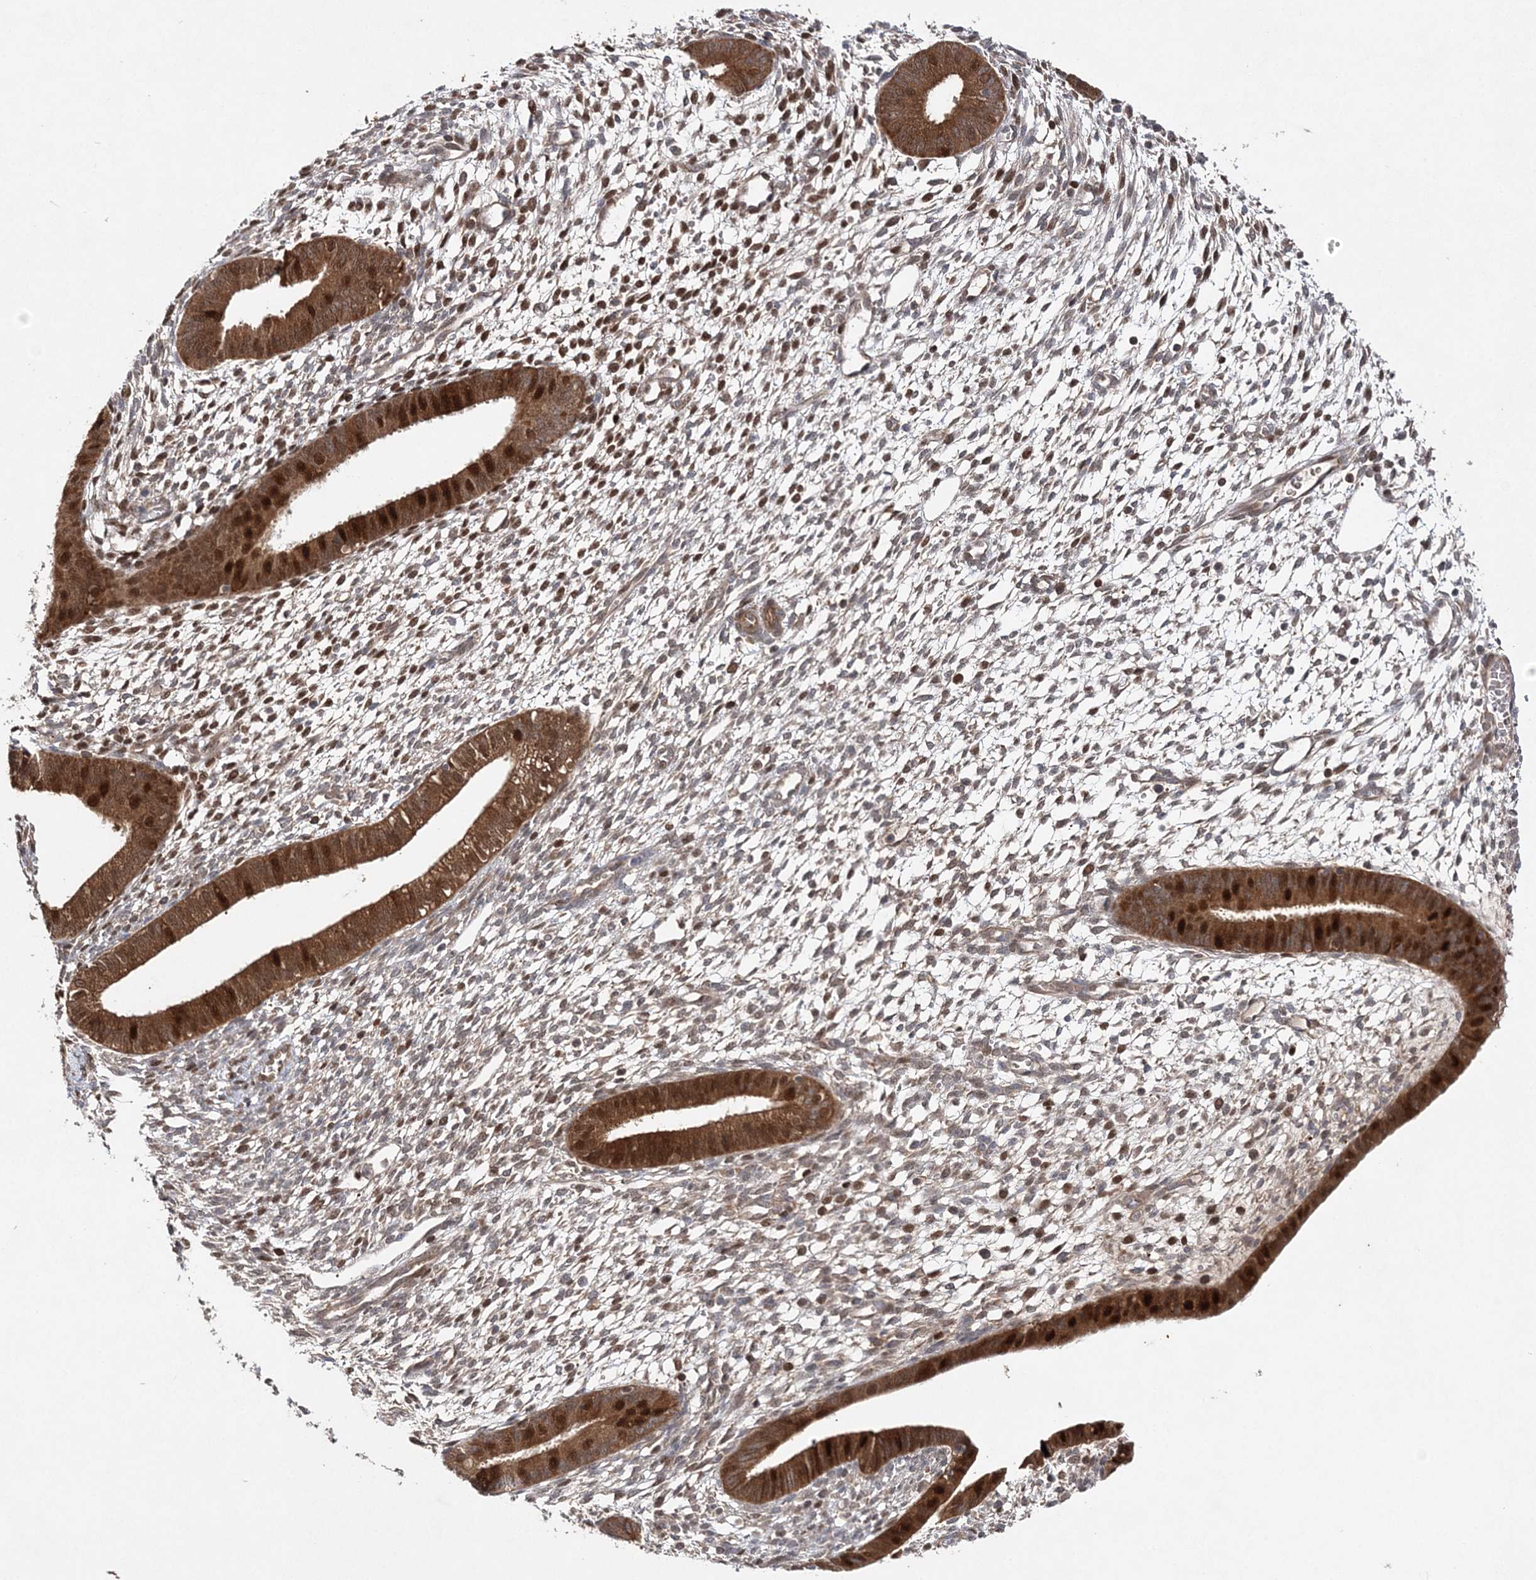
{"staining": {"intensity": "moderate", "quantity": "25%-75%", "location": "cytoplasmic/membranous"}, "tissue": "endometrium", "cell_type": "Cells in endometrial stroma", "image_type": "normal", "snomed": [{"axis": "morphology", "description": "Normal tissue, NOS"}, {"axis": "topography", "description": "Endometrium"}], "caption": "Immunohistochemistry (IHC) photomicrograph of unremarkable human endometrium stained for a protein (brown), which displays medium levels of moderate cytoplasmic/membranous expression in about 25%-75% of cells in endometrial stroma.", "gene": "NIF3L1", "patient": {"sex": "female", "age": 46}}